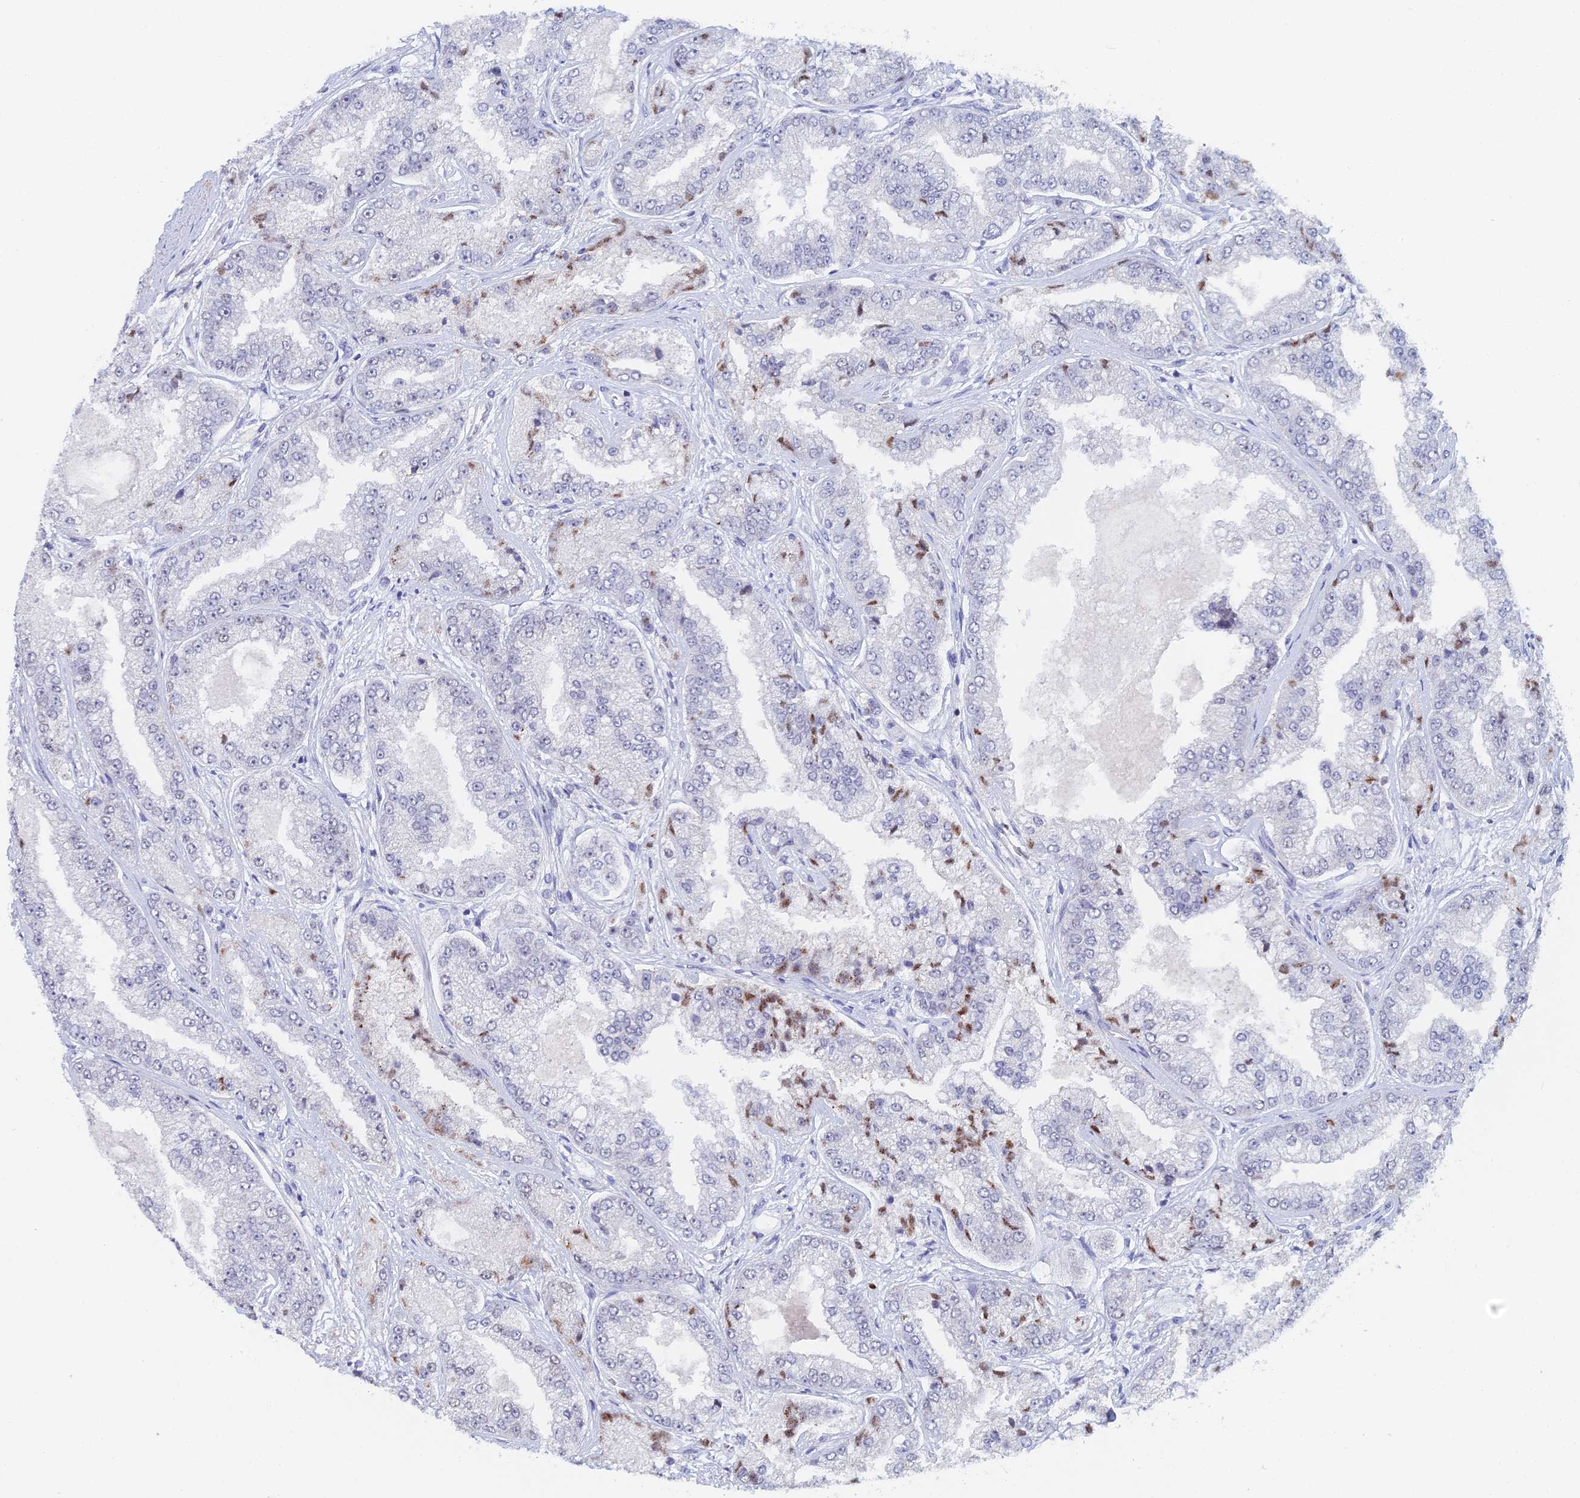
{"staining": {"intensity": "negative", "quantity": "none", "location": "none"}, "tissue": "prostate cancer", "cell_type": "Tumor cells", "image_type": "cancer", "snomed": [{"axis": "morphology", "description": "Adenocarcinoma, High grade"}, {"axis": "topography", "description": "Prostate"}], "caption": "IHC photomicrograph of neoplastic tissue: prostate adenocarcinoma (high-grade) stained with DAB (3,3'-diaminobenzidine) exhibits no significant protein positivity in tumor cells.", "gene": "GMNC", "patient": {"sex": "male", "age": 71}}